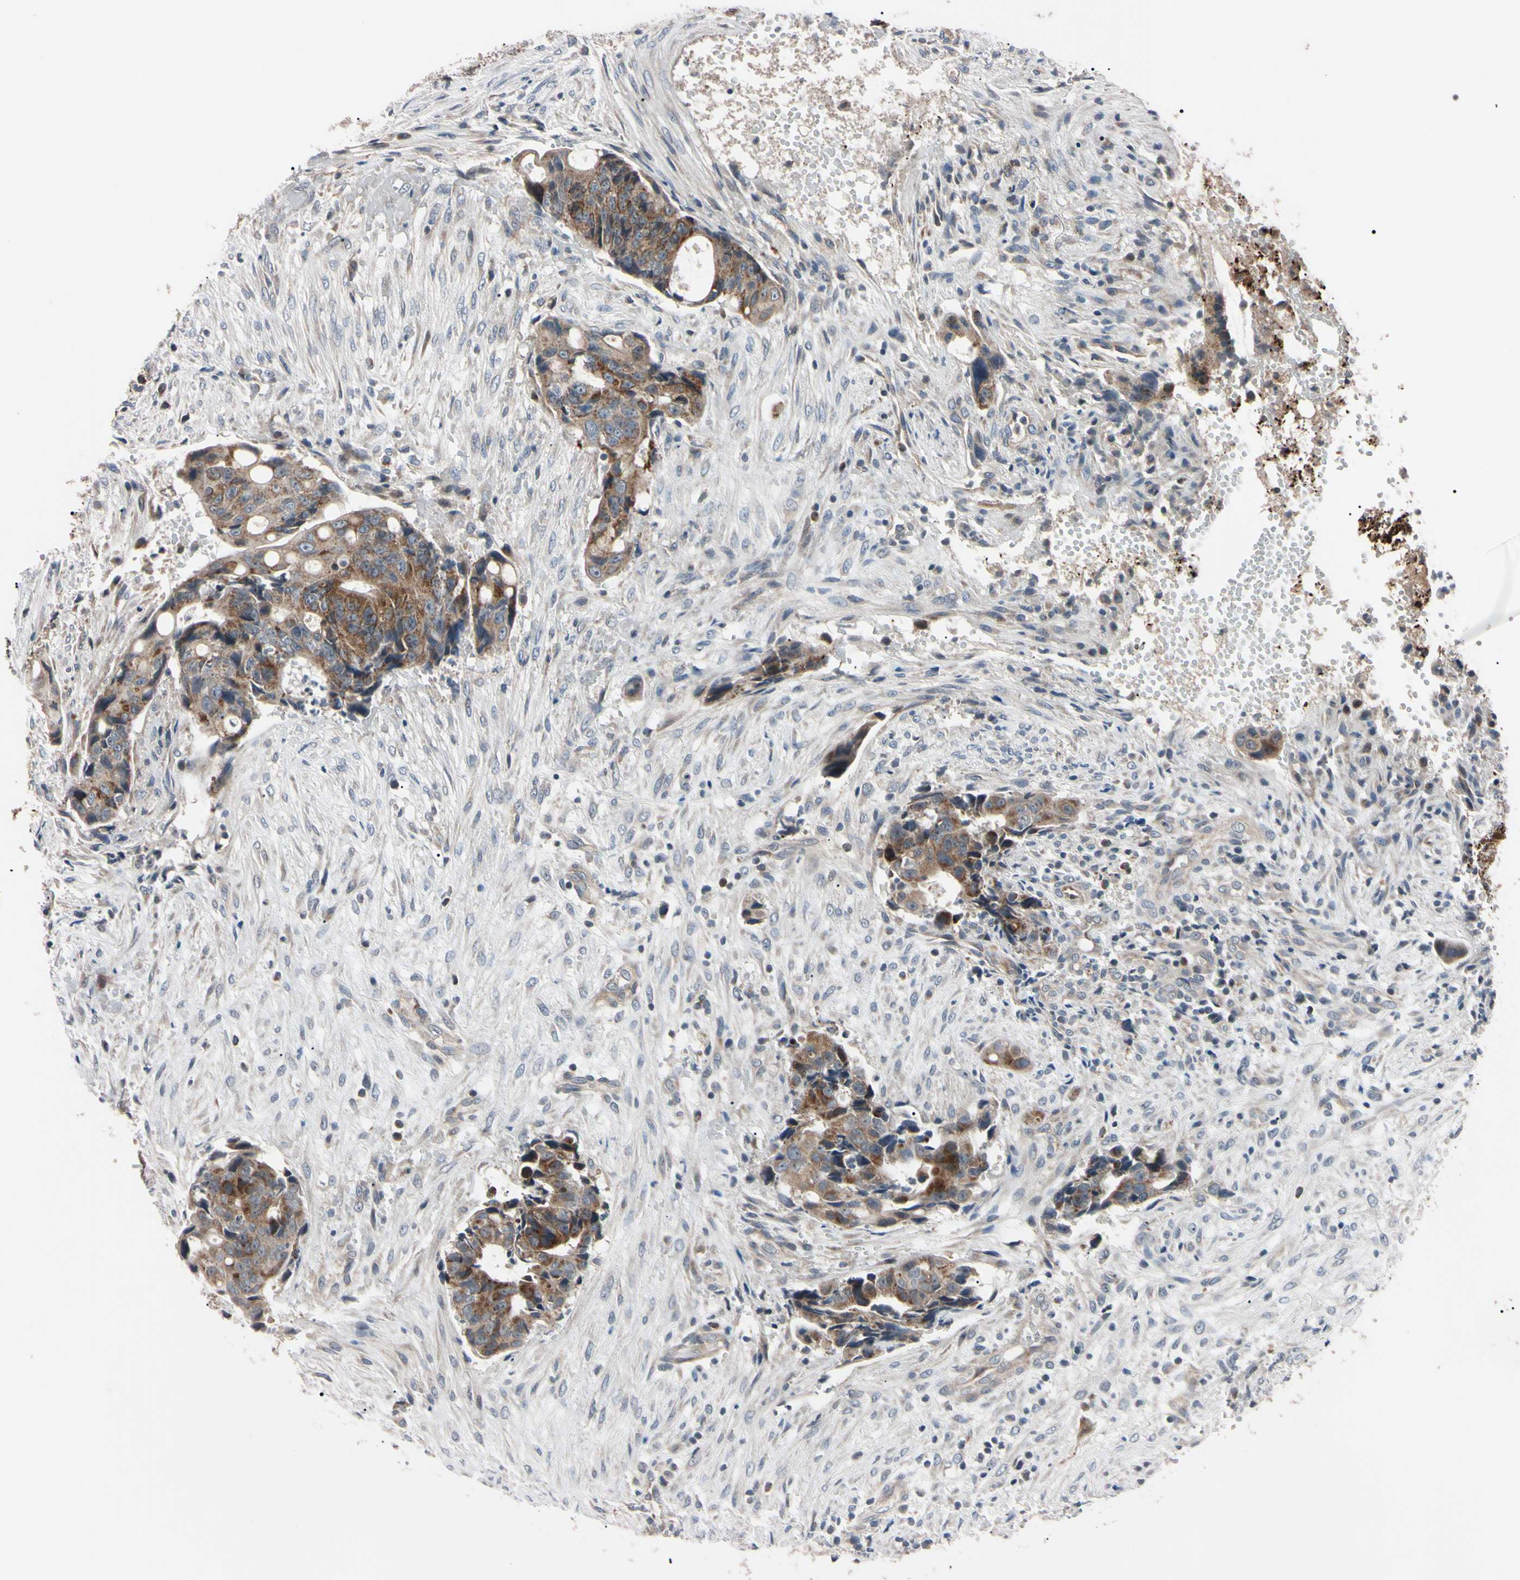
{"staining": {"intensity": "weak", "quantity": ">75%", "location": "cytoplasmic/membranous"}, "tissue": "colorectal cancer", "cell_type": "Tumor cells", "image_type": "cancer", "snomed": [{"axis": "morphology", "description": "Adenocarcinoma, NOS"}, {"axis": "topography", "description": "Colon"}], "caption": "Protein staining reveals weak cytoplasmic/membranous positivity in approximately >75% of tumor cells in colorectal cancer. (IHC, brightfield microscopy, high magnification).", "gene": "TNFRSF1A", "patient": {"sex": "female", "age": 57}}